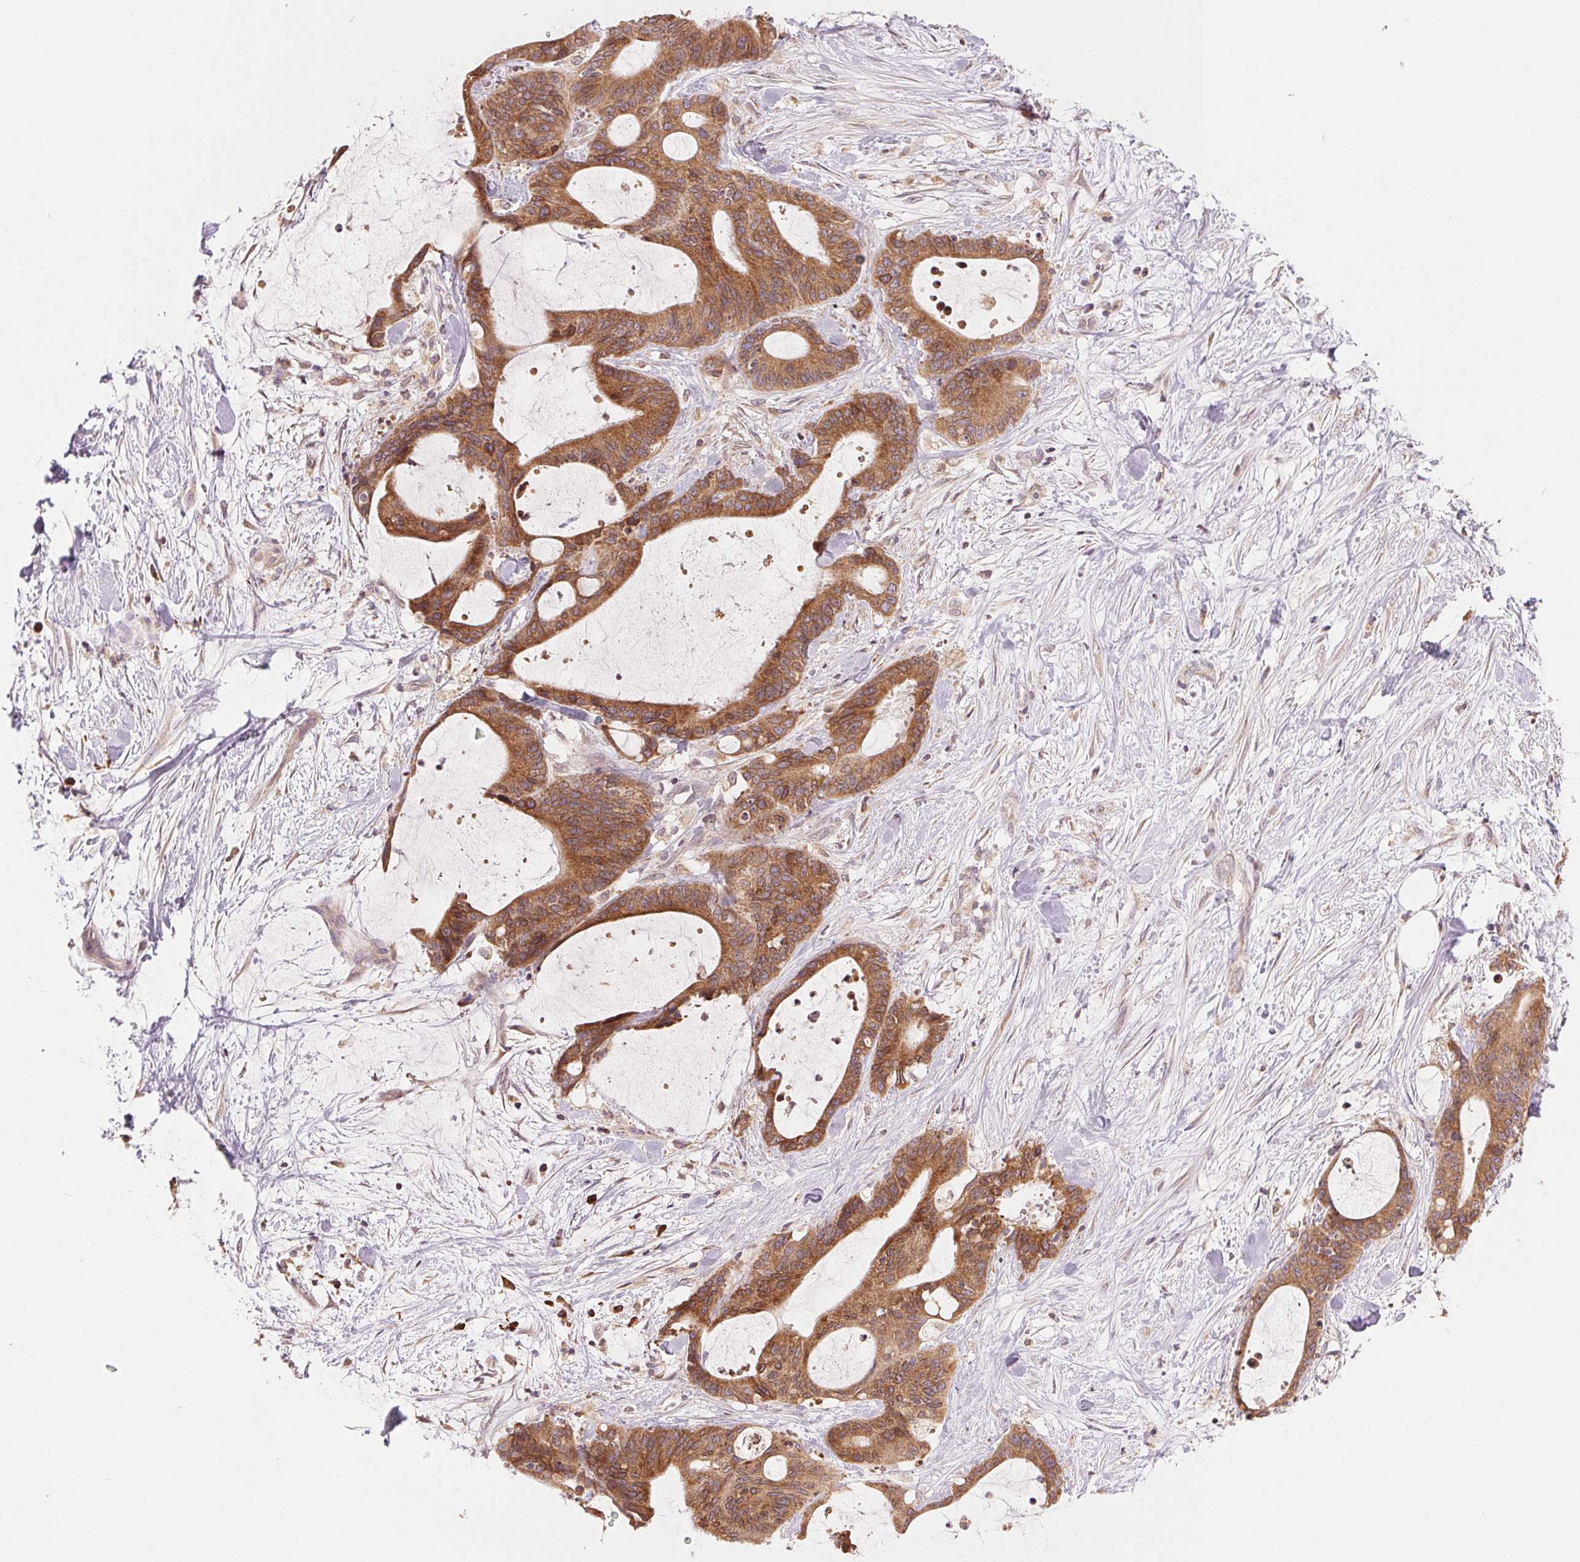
{"staining": {"intensity": "moderate", "quantity": ">75%", "location": "cytoplasmic/membranous"}, "tissue": "liver cancer", "cell_type": "Tumor cells", "image_type": "cancer", "snomed": [{"axis": "morphology", "description": "Cholangiocarcinoma"}, {"axis": "topography", "description": "Liver"}], "caption": "Immunohistochemistry micrograph of cholangiocarcinoma (liver) stained for a protein (brown), which exhibits medium levels of moderate cytoplasmic/membranous expression in about >75% of tumor cells.", "gene": "TECR", "patient": {"sex": "female", "age": 73}}